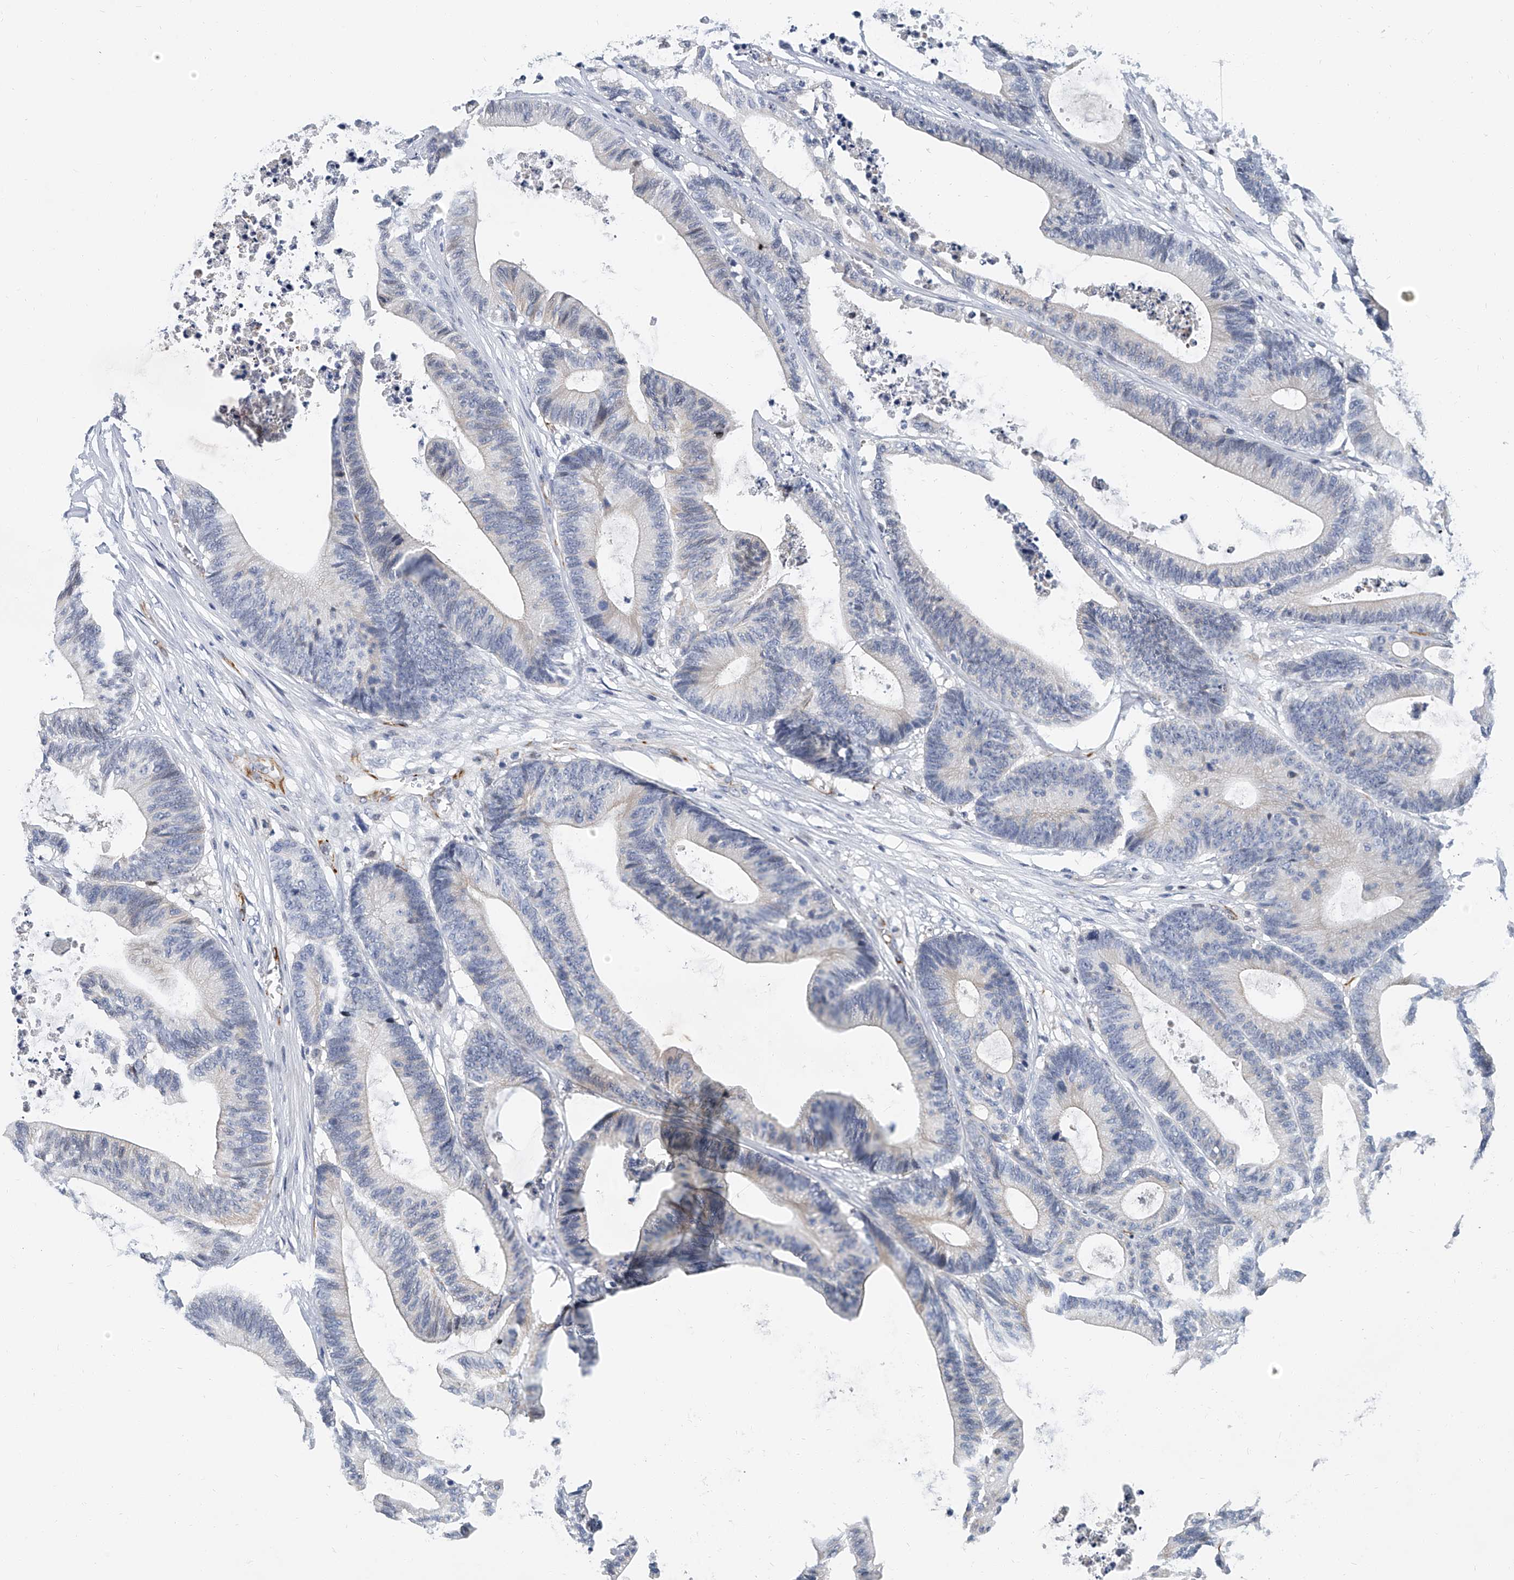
{"staining": {"intensity": "negative", "quantity": "none", "location": "none"}, "tissue": "colorectal cancer", "cell_type": "Tumor cells", "image_type": "cancer", "snomed": [{"axis": "morphology", "description": "Adenocarcinoma, NOS"}, {"axis": "topography", "description": "Colon"}], "caption": "High magnification brightfield microscopy of colorectal cancer (adenocarcinoma) stained with DAB (brown) and counterstained with hematoxylin (blue): tumor cells show no significant expression.", "gene": "KIRREL1", "patient": {"sex": "female", "age": 84}}